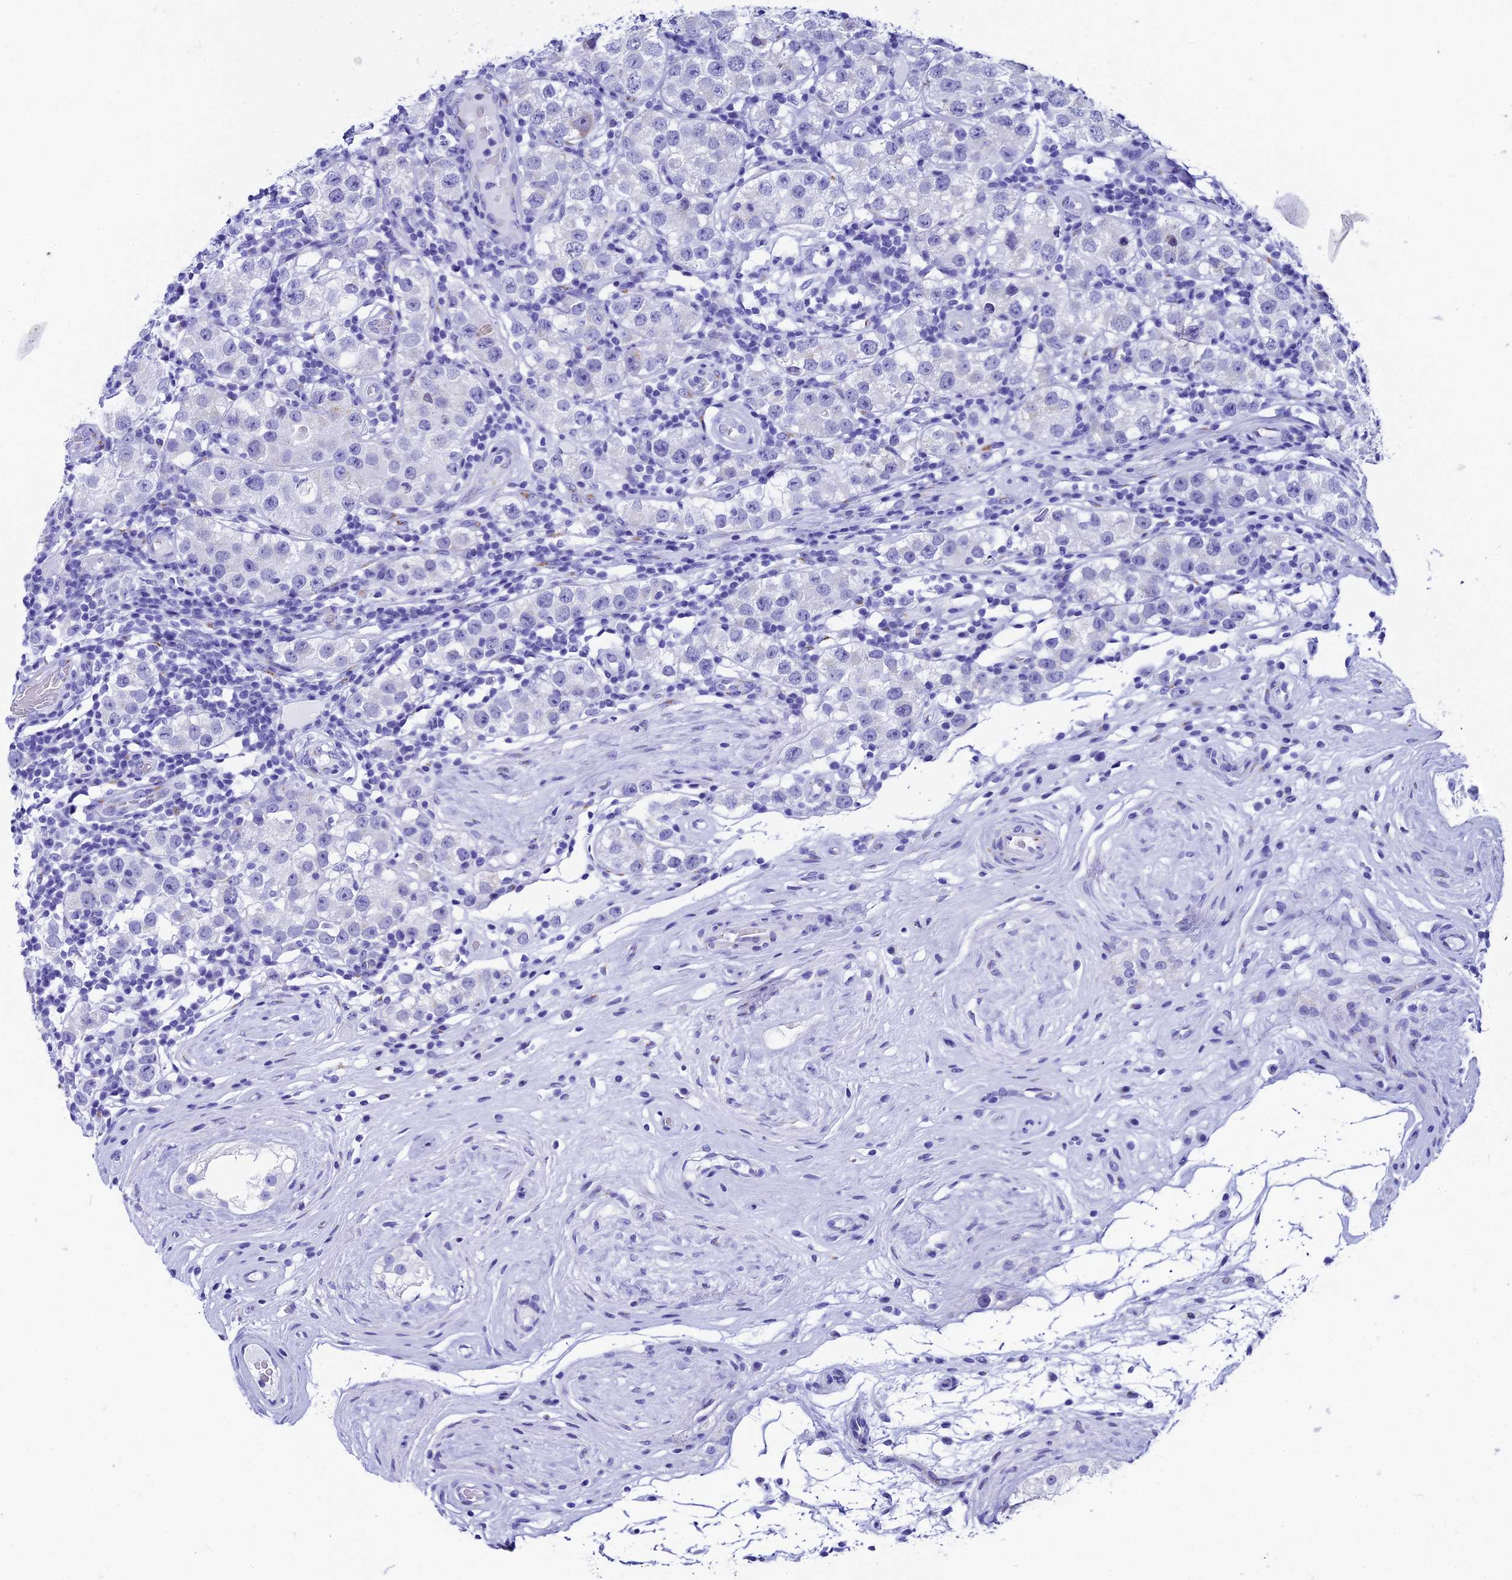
{"staining": {"intensity": "negative", "quantity": "none", "location": "none"}, "tissue": "testis cancer", "cell_type": "Tumor cells", "image_type": "cancer", "snomed": [{"axis": "morphology", "description": "Seminoma, NOS"}, {"axis": "topography", "description": "Testis"}], "caption": "An image of testis cancer stained for a protein exhibits no brown staining in tumor cells. (DAB IHC with hematoxylin counter stain).", "gene": "AP3B2", "patient": {"sex": "male", "age": 34}}